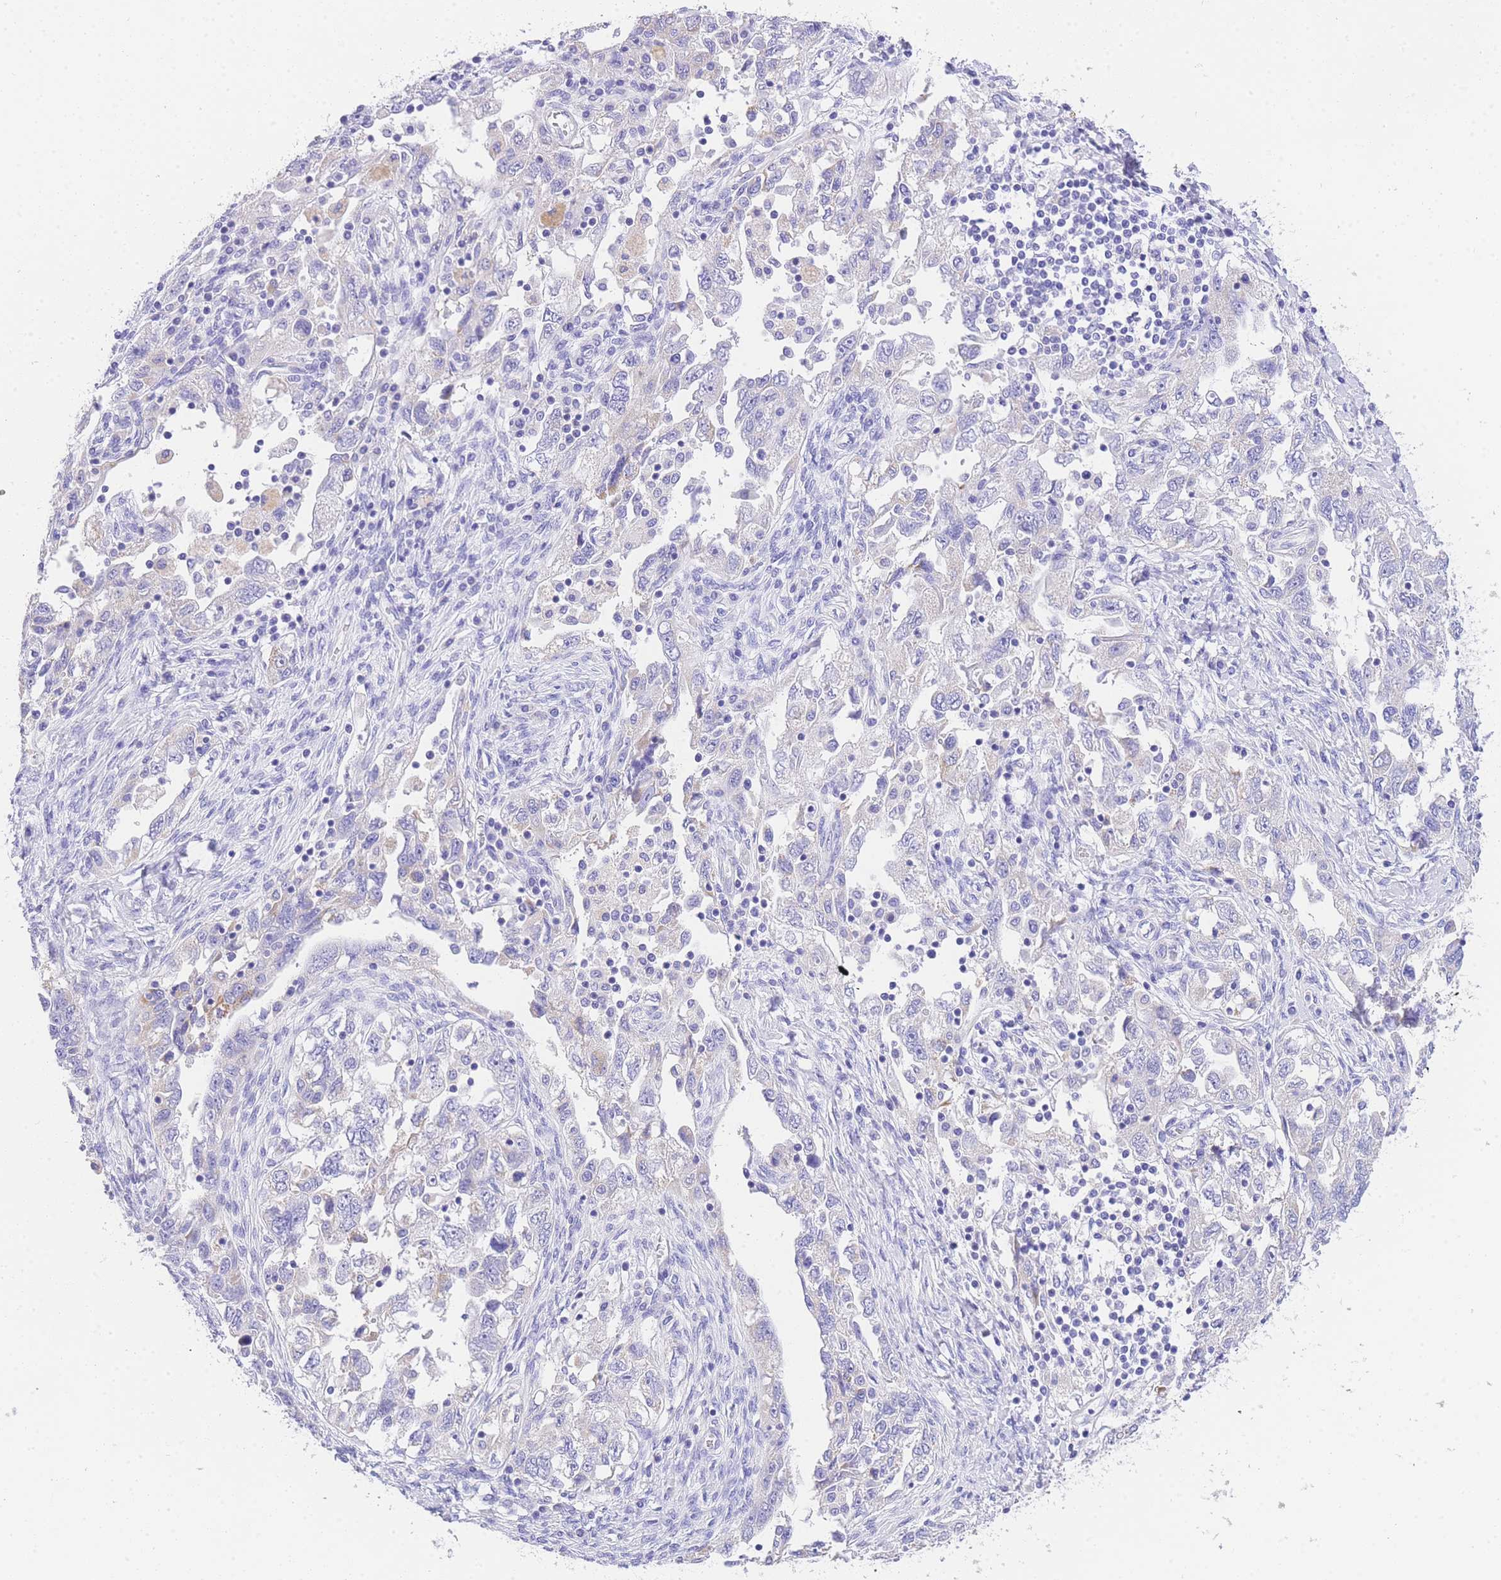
{"staining": {"intensity": "negative", "quantity": "none", "location": "none"}, "tissue": "ovarian cancer", "cell_type": "Tumor cells", "image_type": "cancer", "snomed": [{"axis": "morphology", "description": "Carcinoma, NOS"}, {"axis": "morphology", "description": "Cystadenocarcinoma, serous, NOS"}, {"axis": "topography", "description": "Ovary"}], "caption": "This histopathology image is of ovarian carcinoma stained with immunohistochemistry (IHC) to label a protein in brown with the nuclei are counter-stained blue. There is no positivity in tumor cells.", "gene": "EPN2", "patient": {"sex": "female", "age": 69}}